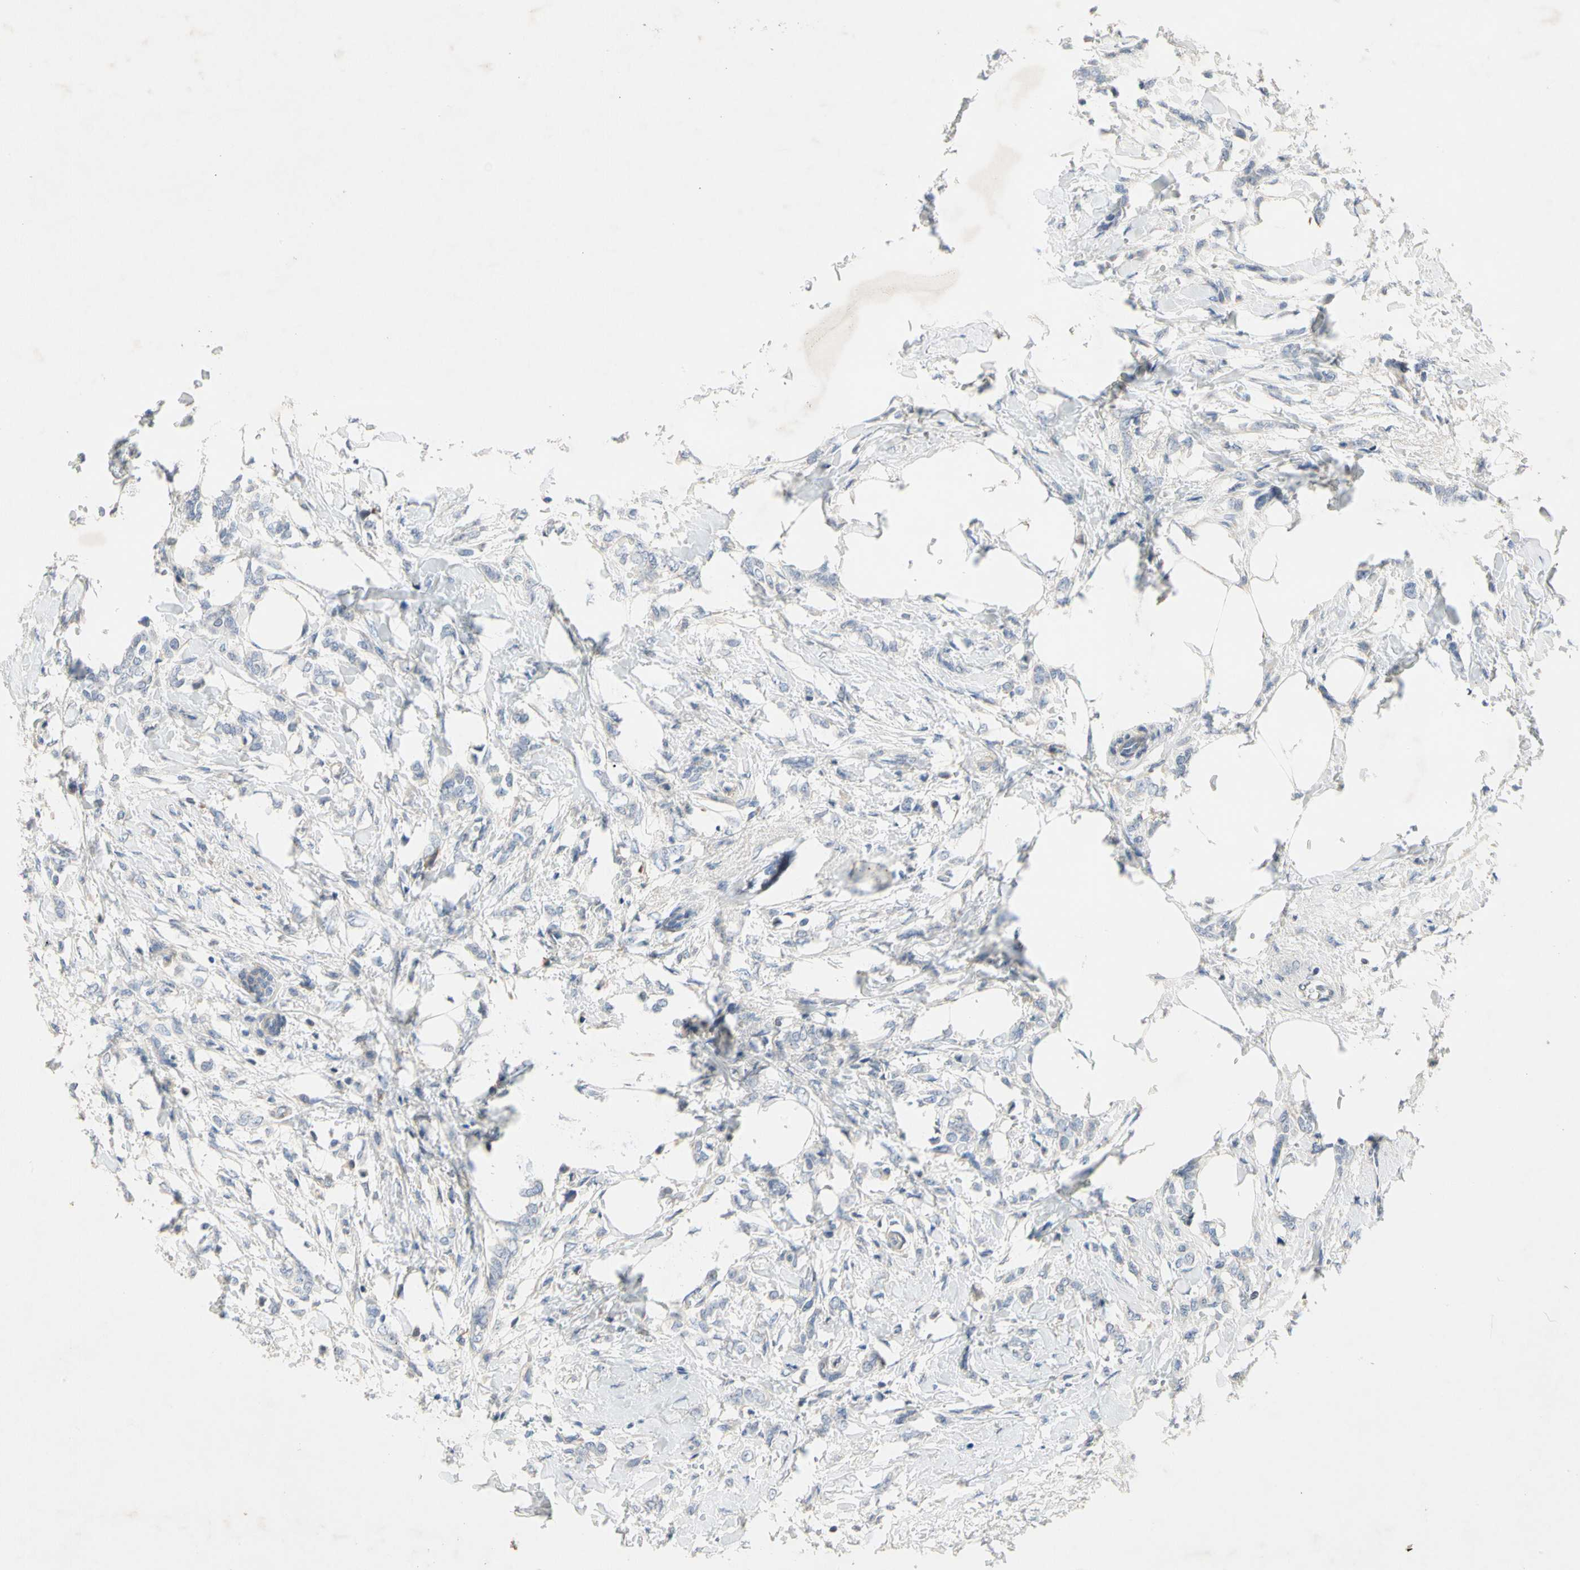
{"staining": {"intensity": "negative", "quantity": "none", "location": "none"}, "tissue": "breast cancer", "cell_type": "Tumor cells", "image_type": "cancer", "snomed": [{"axis": "morphology", "description": "Lobular carcinoma, in situ"}, {"axis": "morphology", "description": "Lobular carcinoma"}, {"axis": "topography", "description": "Breast"}], "caption": "Protein analysis of breast cancer demonstrates no significant staining in tumor cells.", "gene": "GAS6", "patient": {"sex": "female", "age": 41}}